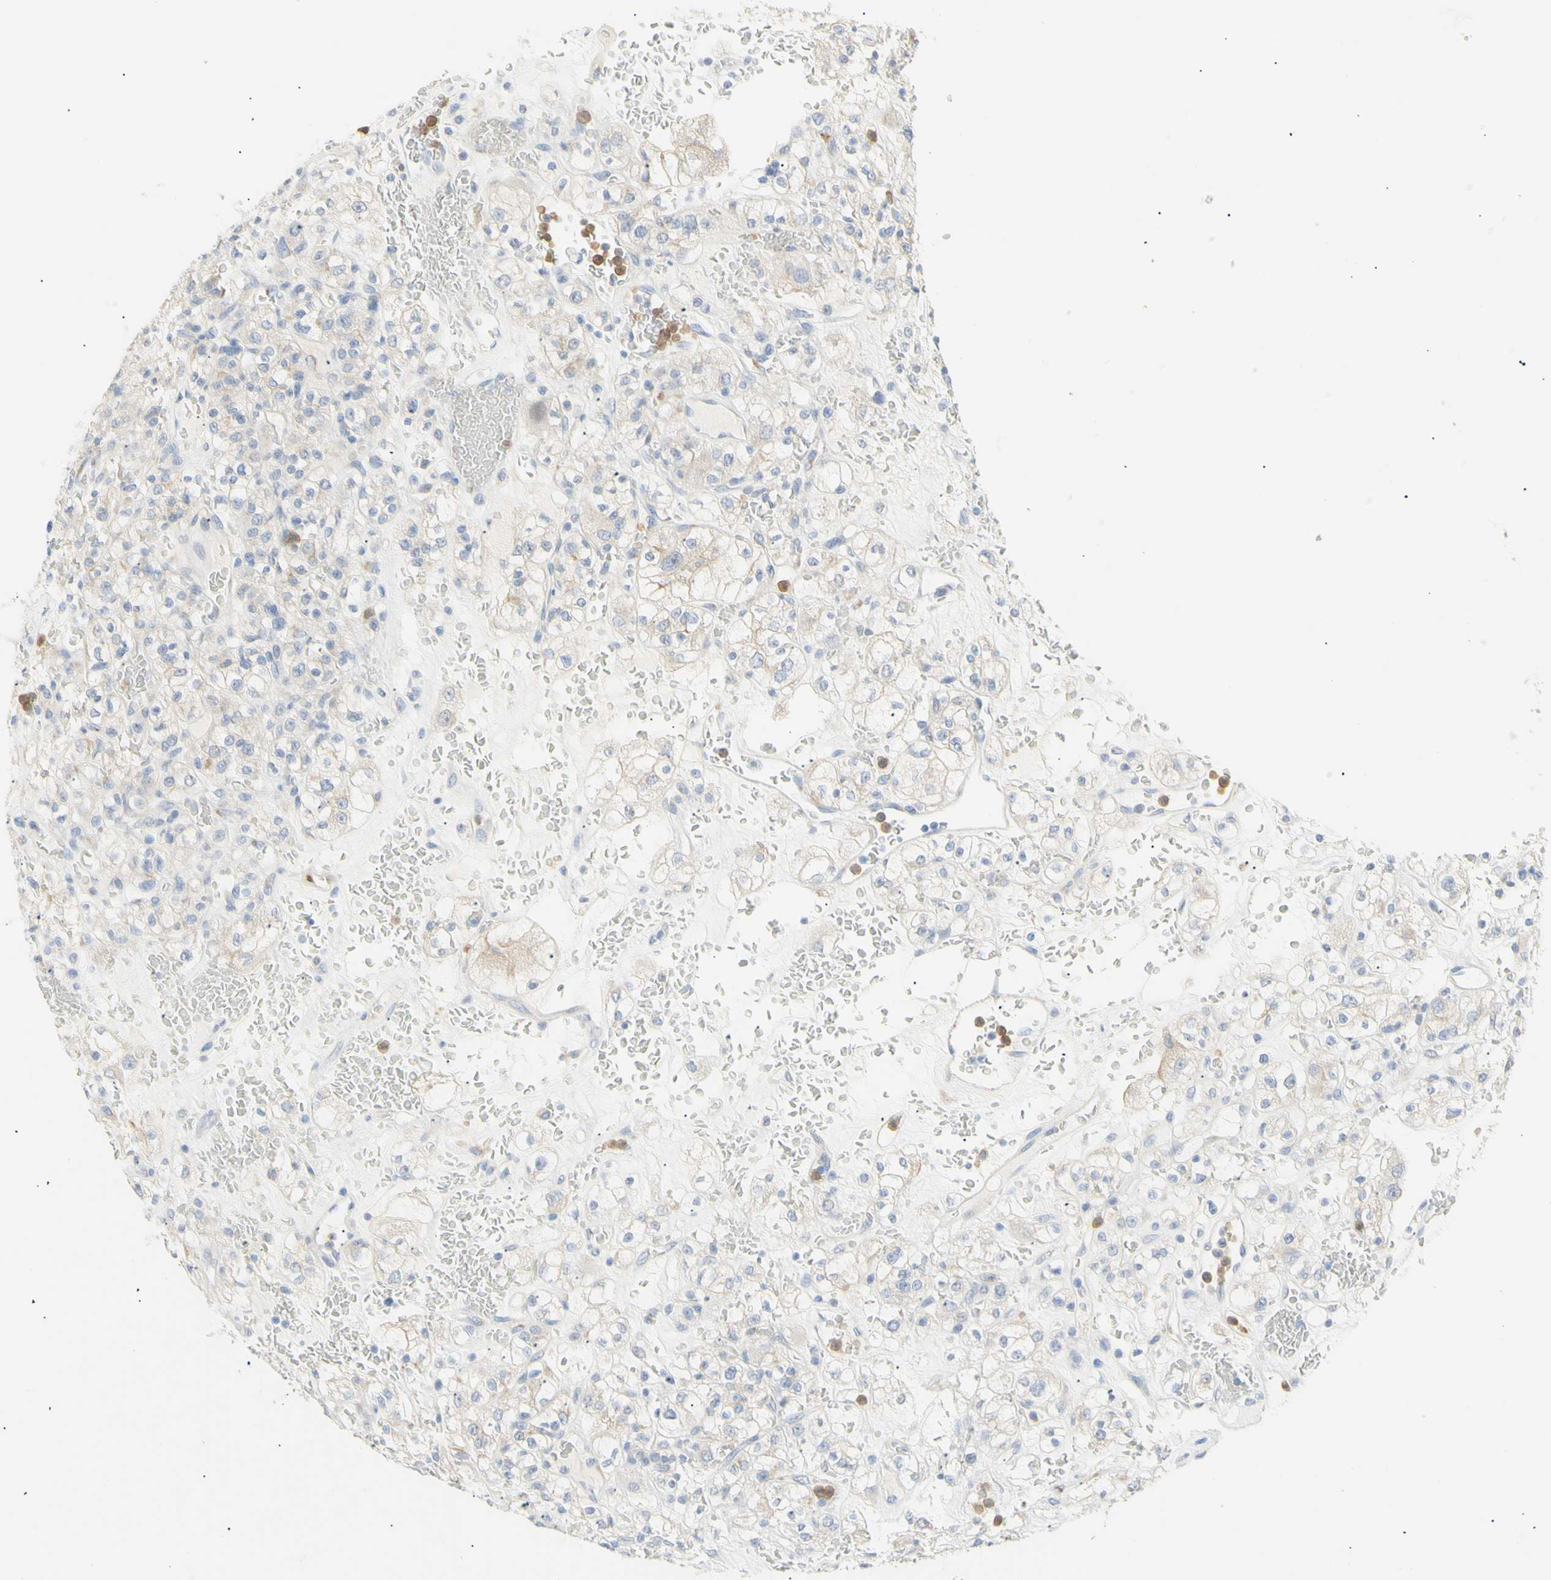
{"staining": {"intensity": "weak", "quantity": ">75%", "location": "cytoplasmic/membranous"}, "tissue": "renal cancer", "cell_type": "Tumor cells", "image_type": "cancer", "snomed": [{"axis": "morphology", "description": "Normal tissue, NOS"}, {"axis": "morphology", "description": "Adenocarcinoma, NOS"}, {"axis": "topography", "description": "Kidney"}], "caption": "Renal cancer (adenocarcinoma) stained for a protein demonstrates weak cytoplasmic/membranous positivity in tumor cells.", "gene": "B4GALNT3", "patient": {"sex": "female", "age": 72}}